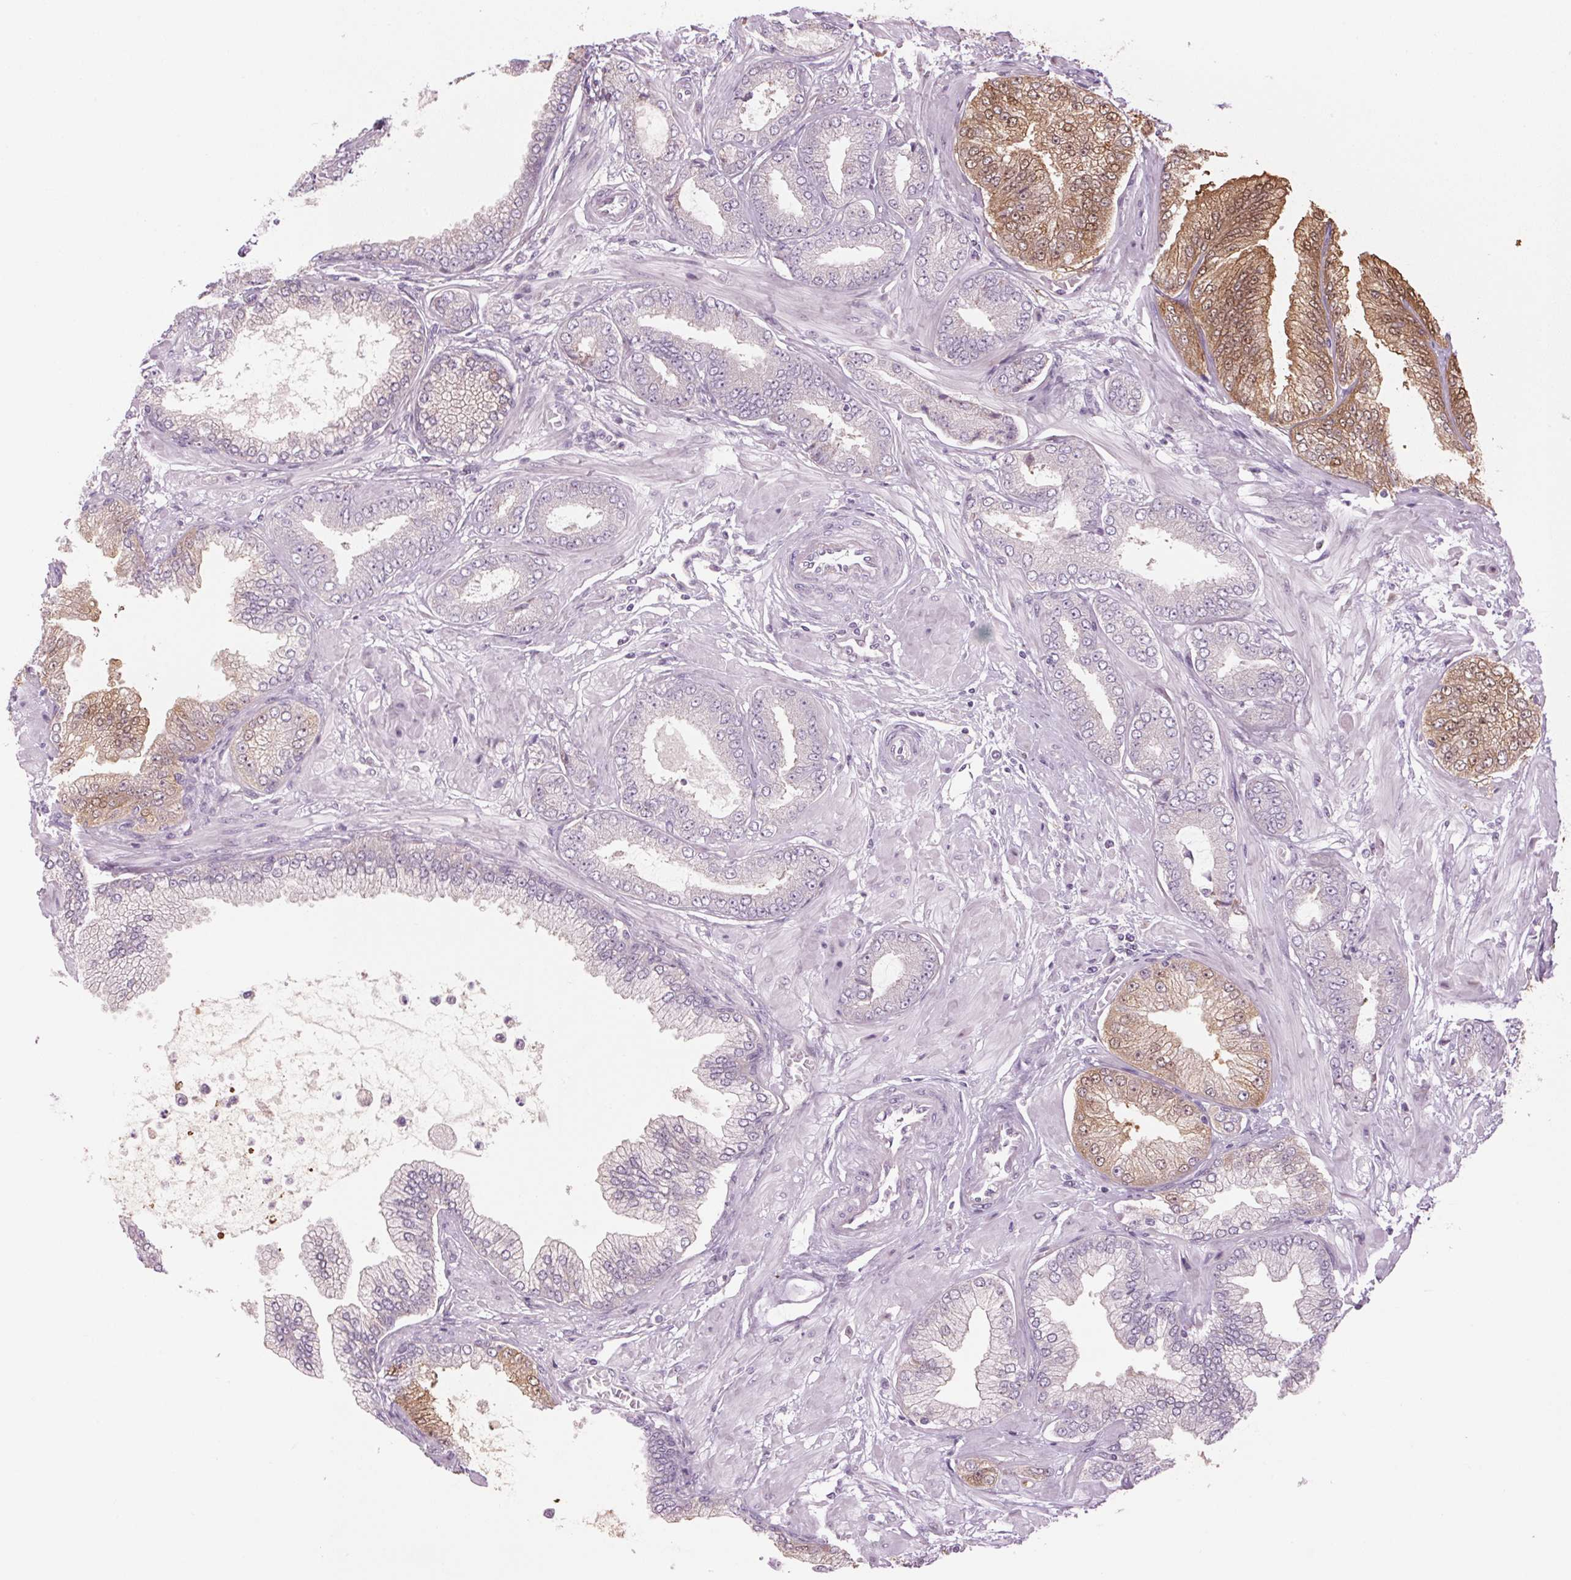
{"staining": {"intensity": "moderate", "quantity": "<25%", "location": "cytoplasmic/membranous,nuclear"}, "tissue": "prostate cancer", "cell_type": "Tumor cells", "image_type": "cancer", "snomed": [{"axis": "morphology", "description": "Adenocarcinoma, Low grade"}, {"axis": "topography", "description": "Prostate"}], "caption": "Tumor cells exhibit moderate cytoplasmic/membranous and nuclear staining in approximately <25% of cells in low-grade adenocarcinoma (prostate). (DAB (3,3'-diaminobenzidine) IHC with brightfield microscopy, high magnification).", "gene": "GNMT", "patient": {"sex": "male", "age": 55}}